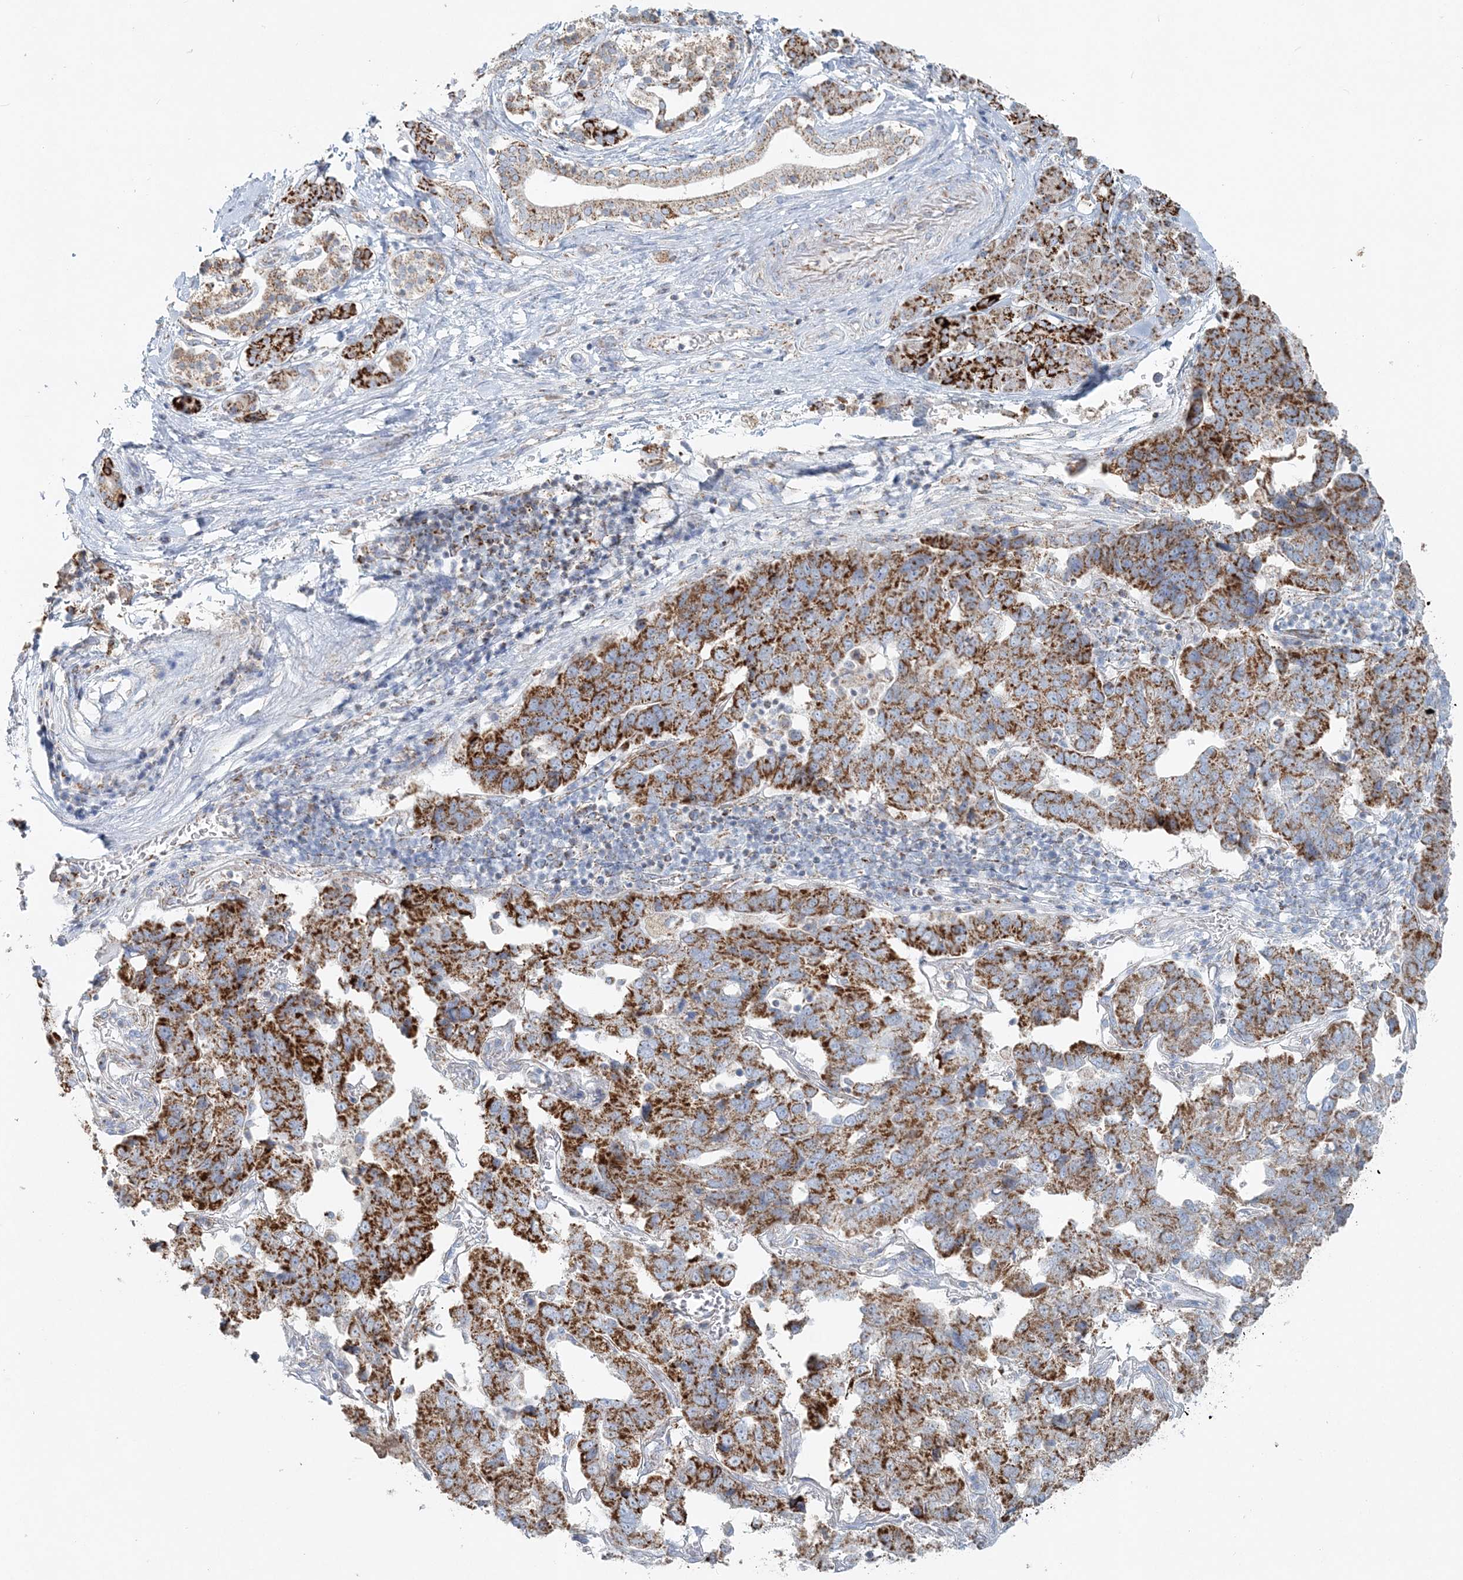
{"staining": {"intensity": "strong", "quantity": ">75%", "location": "cytoplasmic/membranous"}, "tissue": "pancreatic cancer", "cell_type": "Tumor cells", "image_type": "cancer", "snomed": [{"axis": "morphology", "description": "Adenocarcinoma, NOS"}, {"axis": "topography", "description": "Pancreas"}], "caption": "The histopathology image exhibits a brown stain indicating the presence of a protein in the cytoplasmic/membranous of tumor cells in pancreatic cancer. (IHC, brightfield microscopy, high magnification).", "gene": "PCCB", "patient": {"sex": "female", "age": 61}}